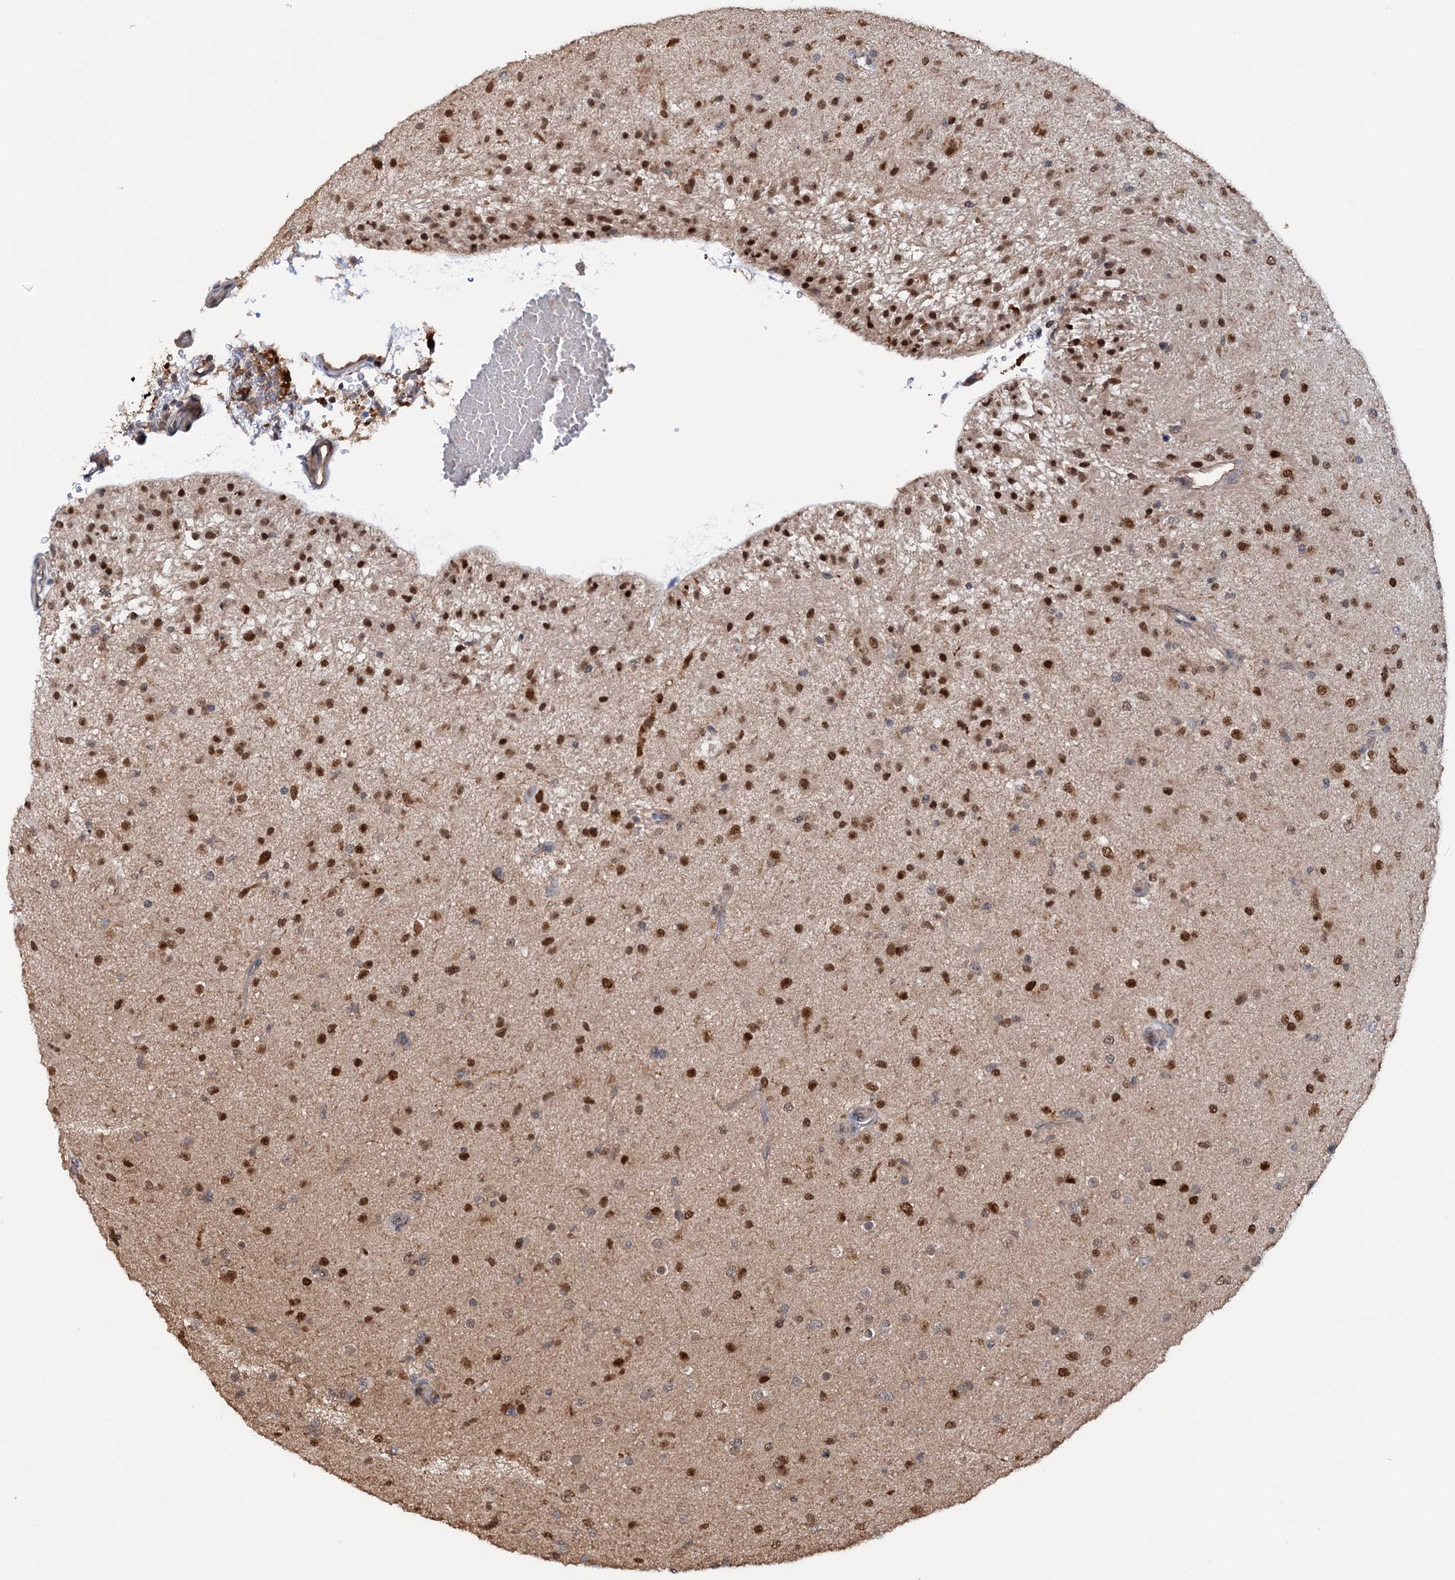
{"staining": {"intensity": "strong", "quantity": "25%-75%", "location": "nuclear"}, "tissue": "glioma", "cell_type": "Tumor cells", "image_type": "cancer", "snomed": [{"axis": "morphology", "description": "Glioma, malignant, Low grade"}, {"axis": "topography", "description": "Brain"}], "caption": "Malignant glioma (low-grade) was stained to show a protein in brown. There is high levels of strong nuclear staining in about 25%-75% of tumor cells.", "gene": "NCAPD2", "patient": {"sex": "male", "age": 65}}